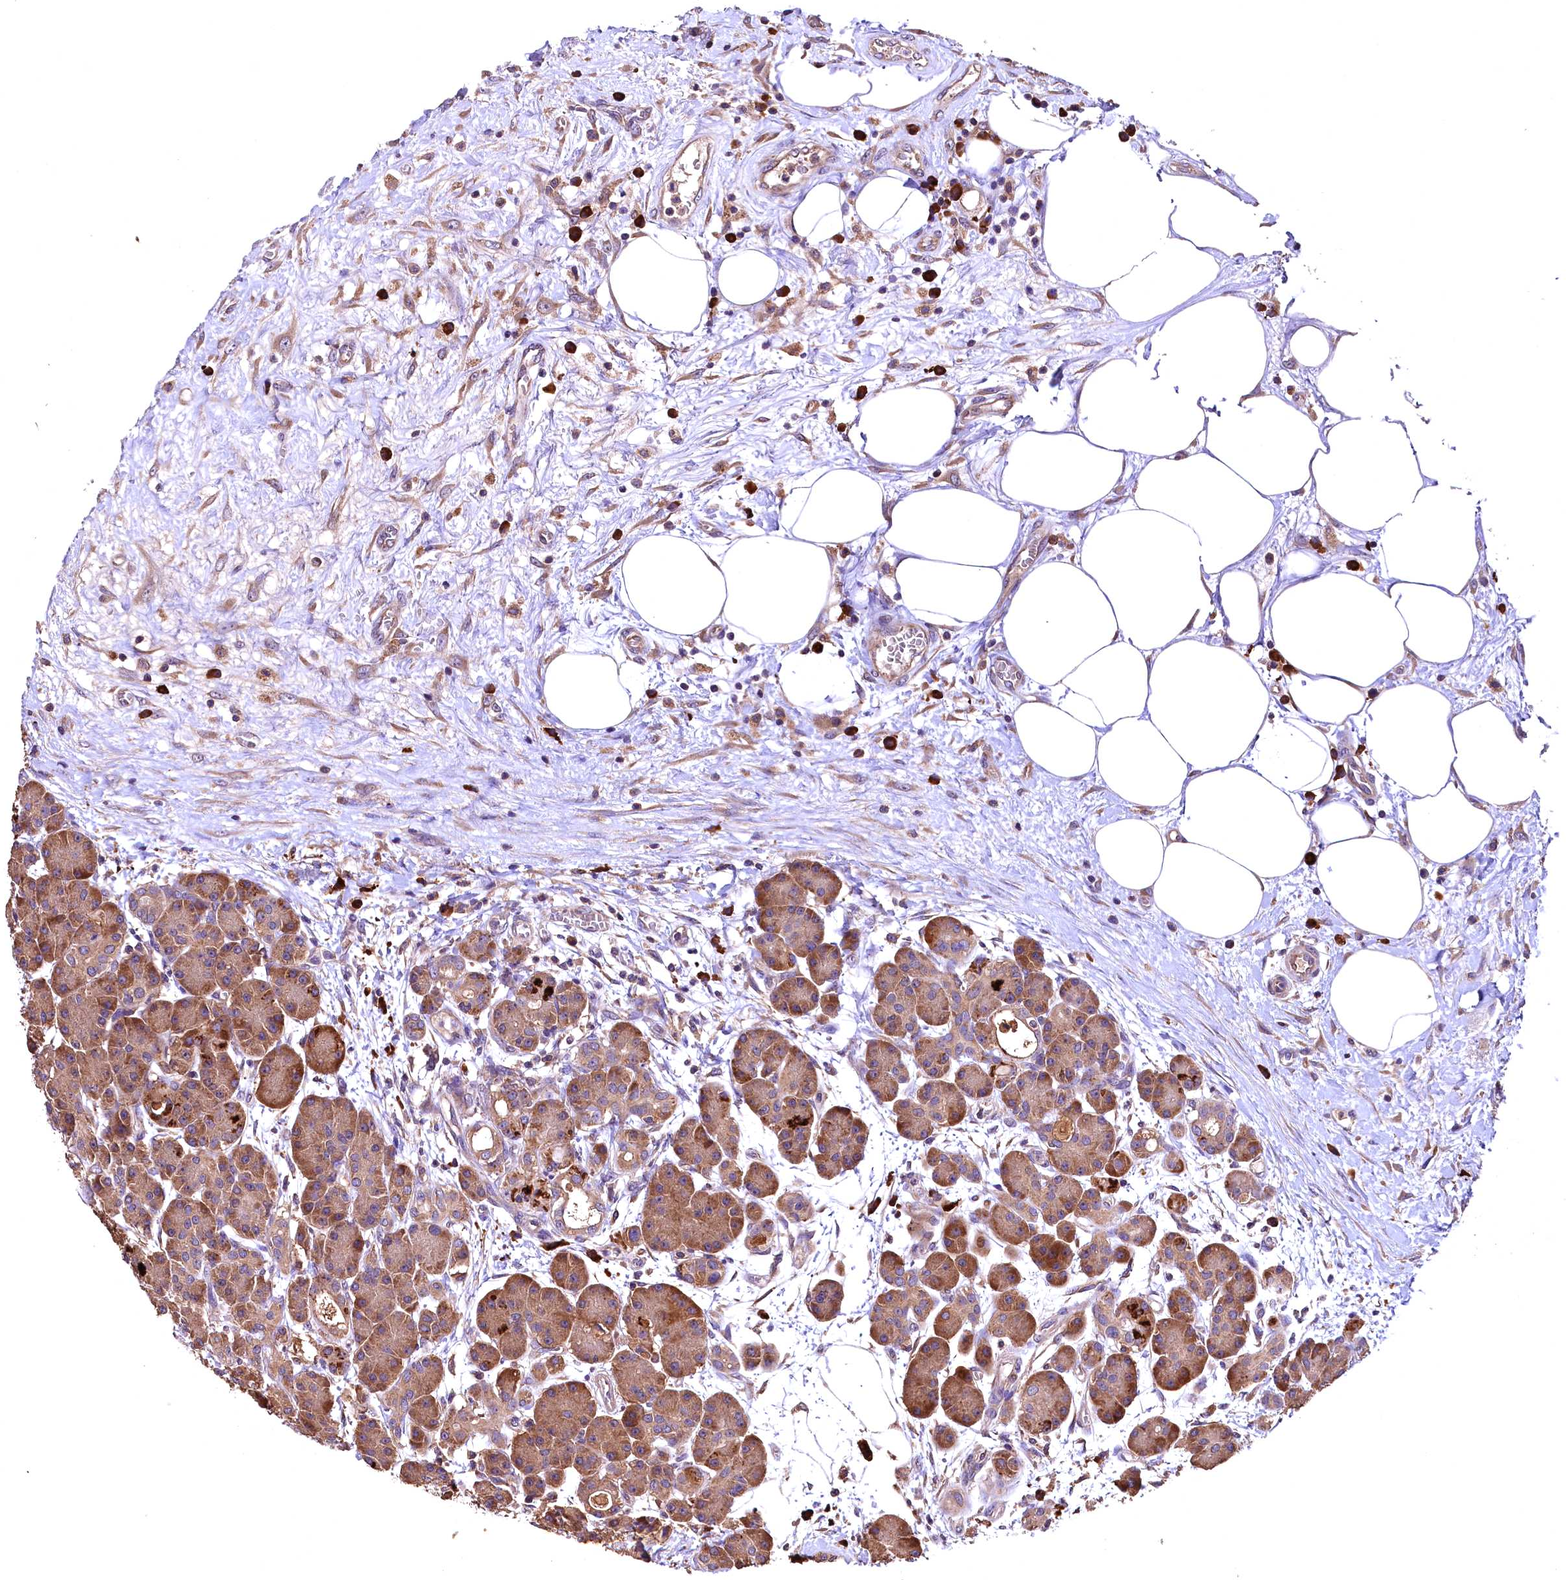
{"staining": {"intensity": "strong", "quantity": "25%-75%", "location": "cytoplasmic/membranous"}, "tissue": "pancreas", "cell_type": "Exocrine glandular cells", "image_type": "normal", "snomed": [{"axis": "morphology", "description": "Normal tissue, NOS"}, {"axis": "topography", "description": "Pancreas"}], "caption": "IHC image of benign pancreas: human pancreas stained using immunohistochemistry reveals high levels of strong protein expression localized specifically in the cytoplasmic/membranous of exocrine glandular cells, appearing as a cytoplasmic/membranous brown color.", "gene": "ENKD1", "patient": {"sex": "male", "age": 63}}